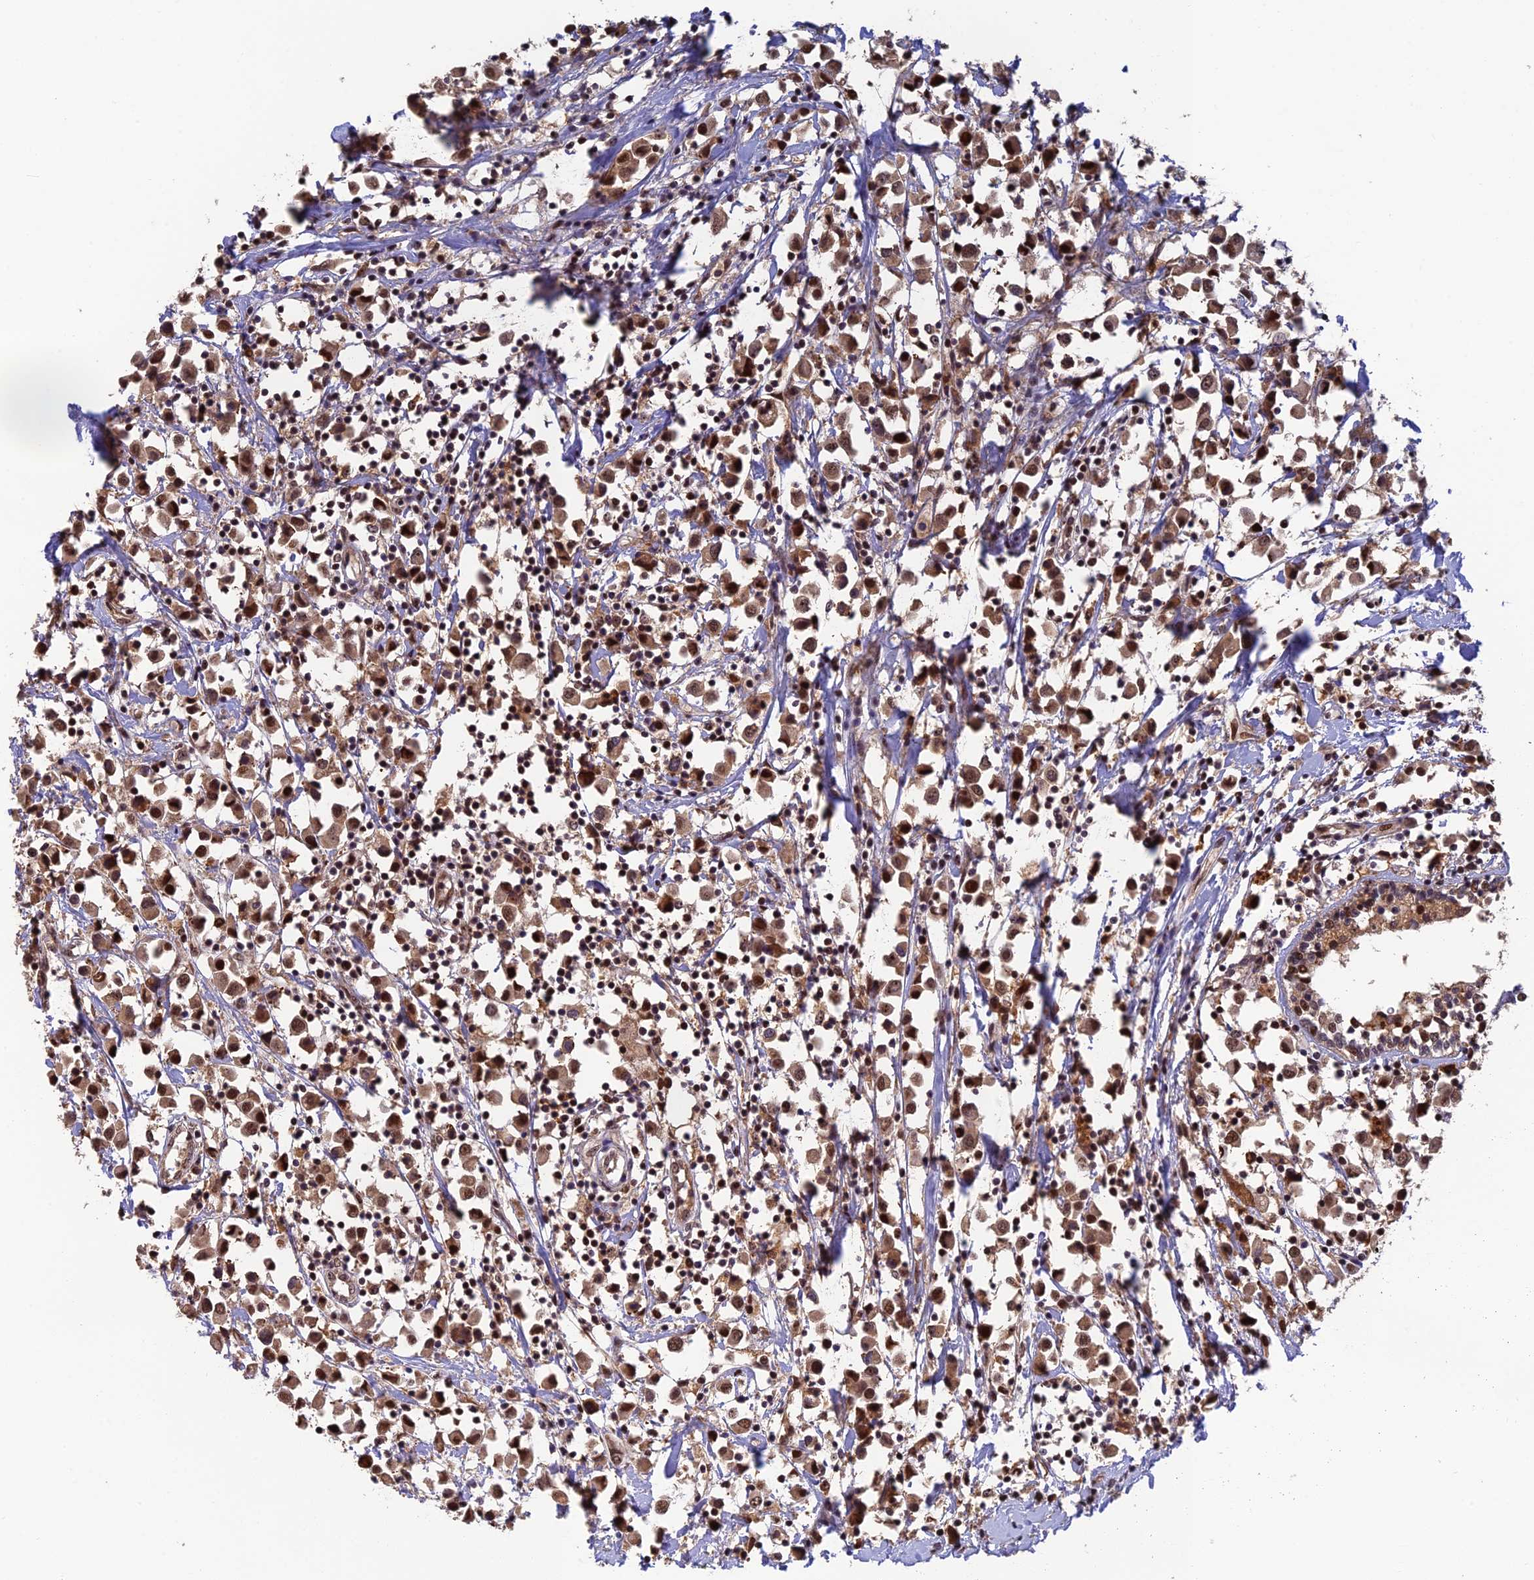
{"staining": {"intensity": "moderate", "quantity": ">75%", "location": "cytoplasmic/membranous,nuclear"}, "tissue": "breast cancer", "cell_type": "Tumor cells", "image_type": "cancer", "snomed": [{"axis": "morphology", "description": "Duct carcinoma"}, {"axis": "topography", "description": "Breast"}], "caption": "The immunohistochemical stain highlights moderate cytoplasmic/membranous and nuclear staining in tumor cells of breast cancer tissue.", "gene": "OSBPL1A", "patient": {"sex": "female", "age": 61}}